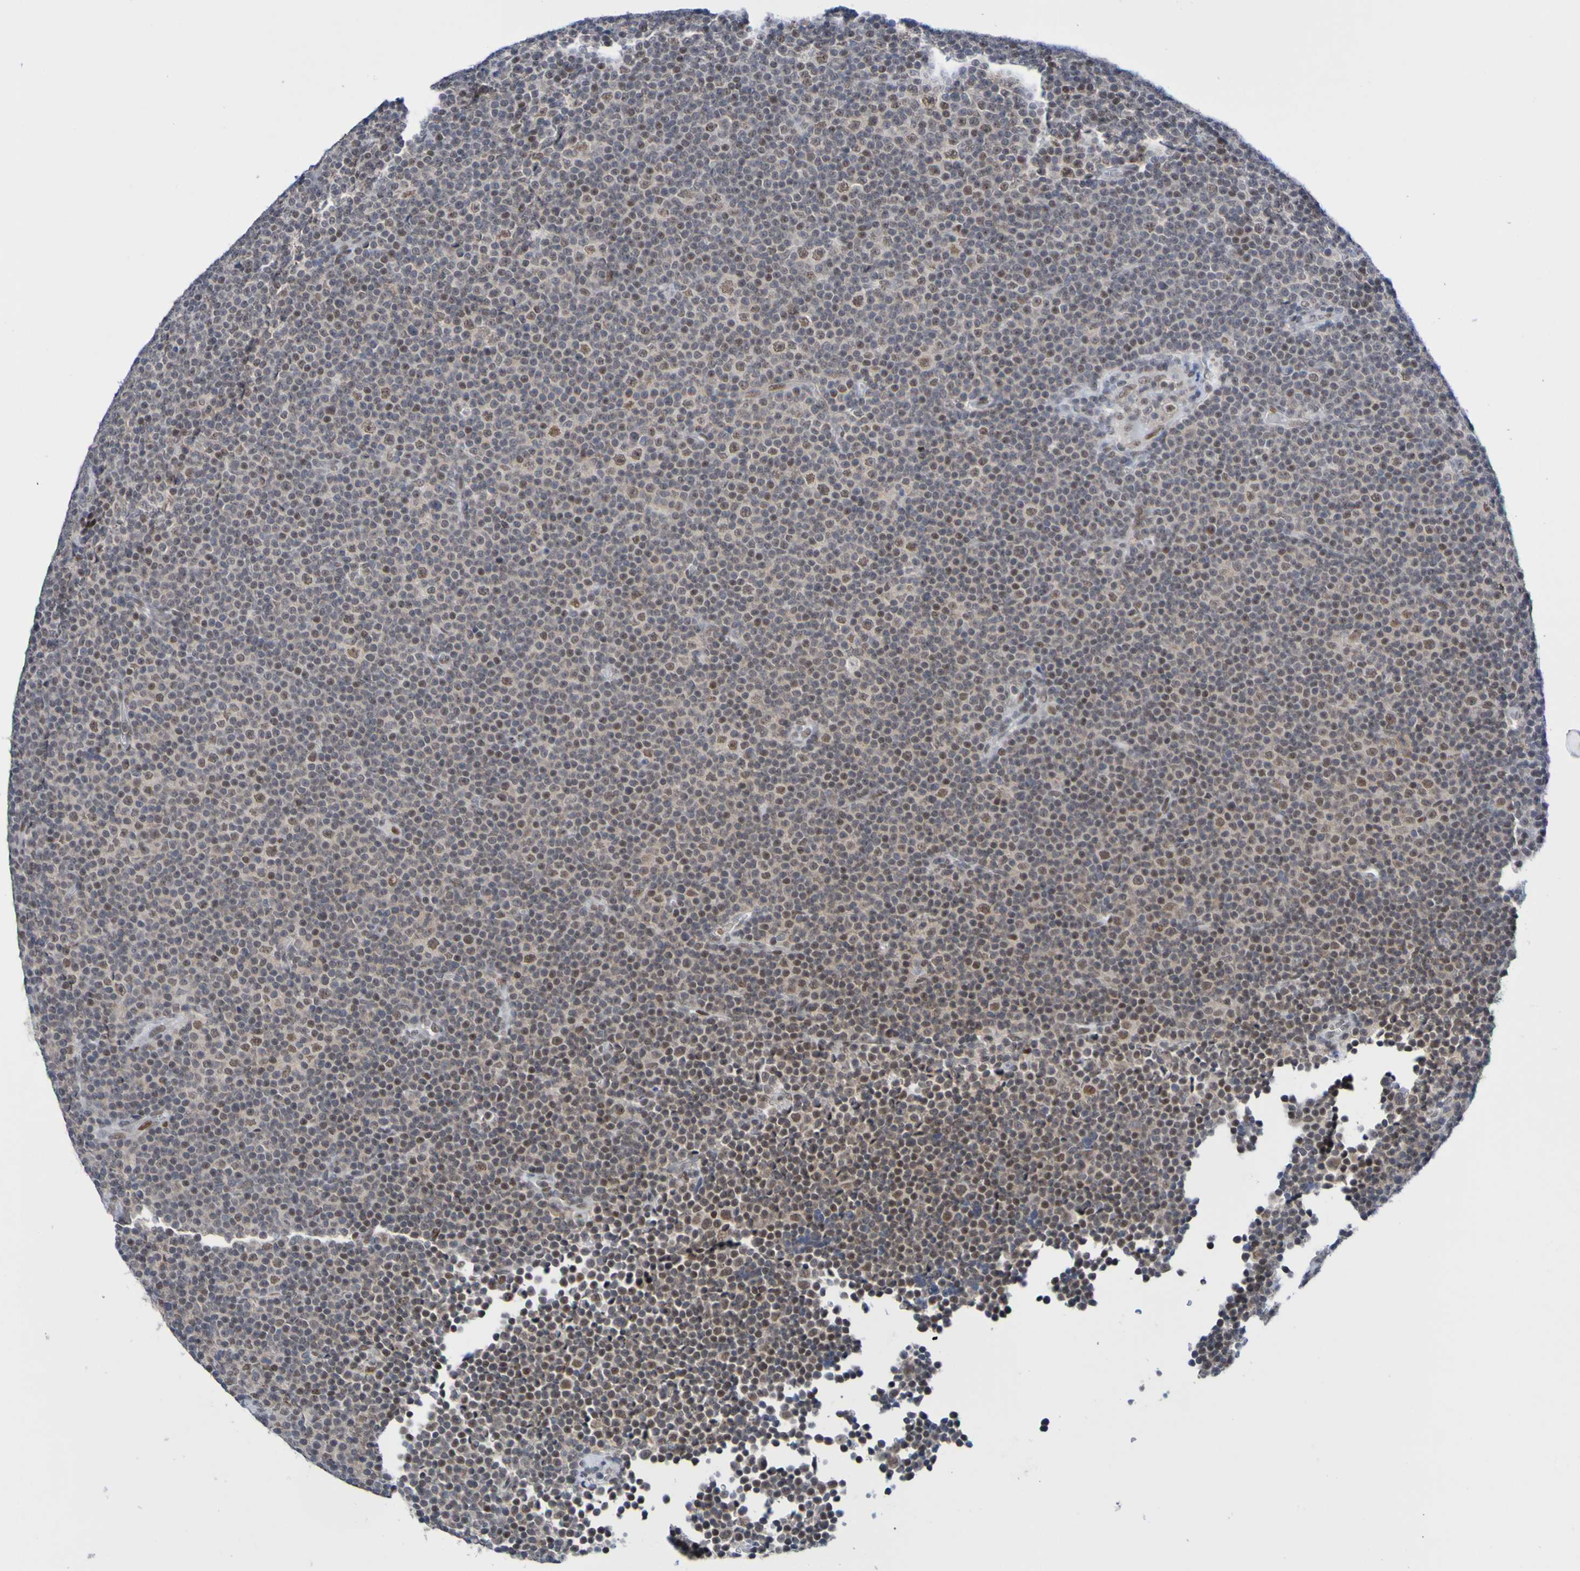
{"staining": {"intensity": "moderate", "quantity": "25%-75%", "location": "nuclear"}, "tissue": "lymphoma", "cell_type": "Tumor cells", "image_type": "cancer", "snomed": [{"axis": "morphology", "description": "Malignant lymphoma, non-Hodgkin's type, Low grade"}, {"axis": "topography", "description": "Lymph node"}], "caption": "IHC histopathology image of human low-grade malignant lymphoma, non-Hodgkin's type stained for a protein (brown), which demonstrates medium levels of moderate nuclear expression in about 25%-75% of tumor cells.", "gene": "PCGF1", "patient": {"sex": "female", "age": 67}}